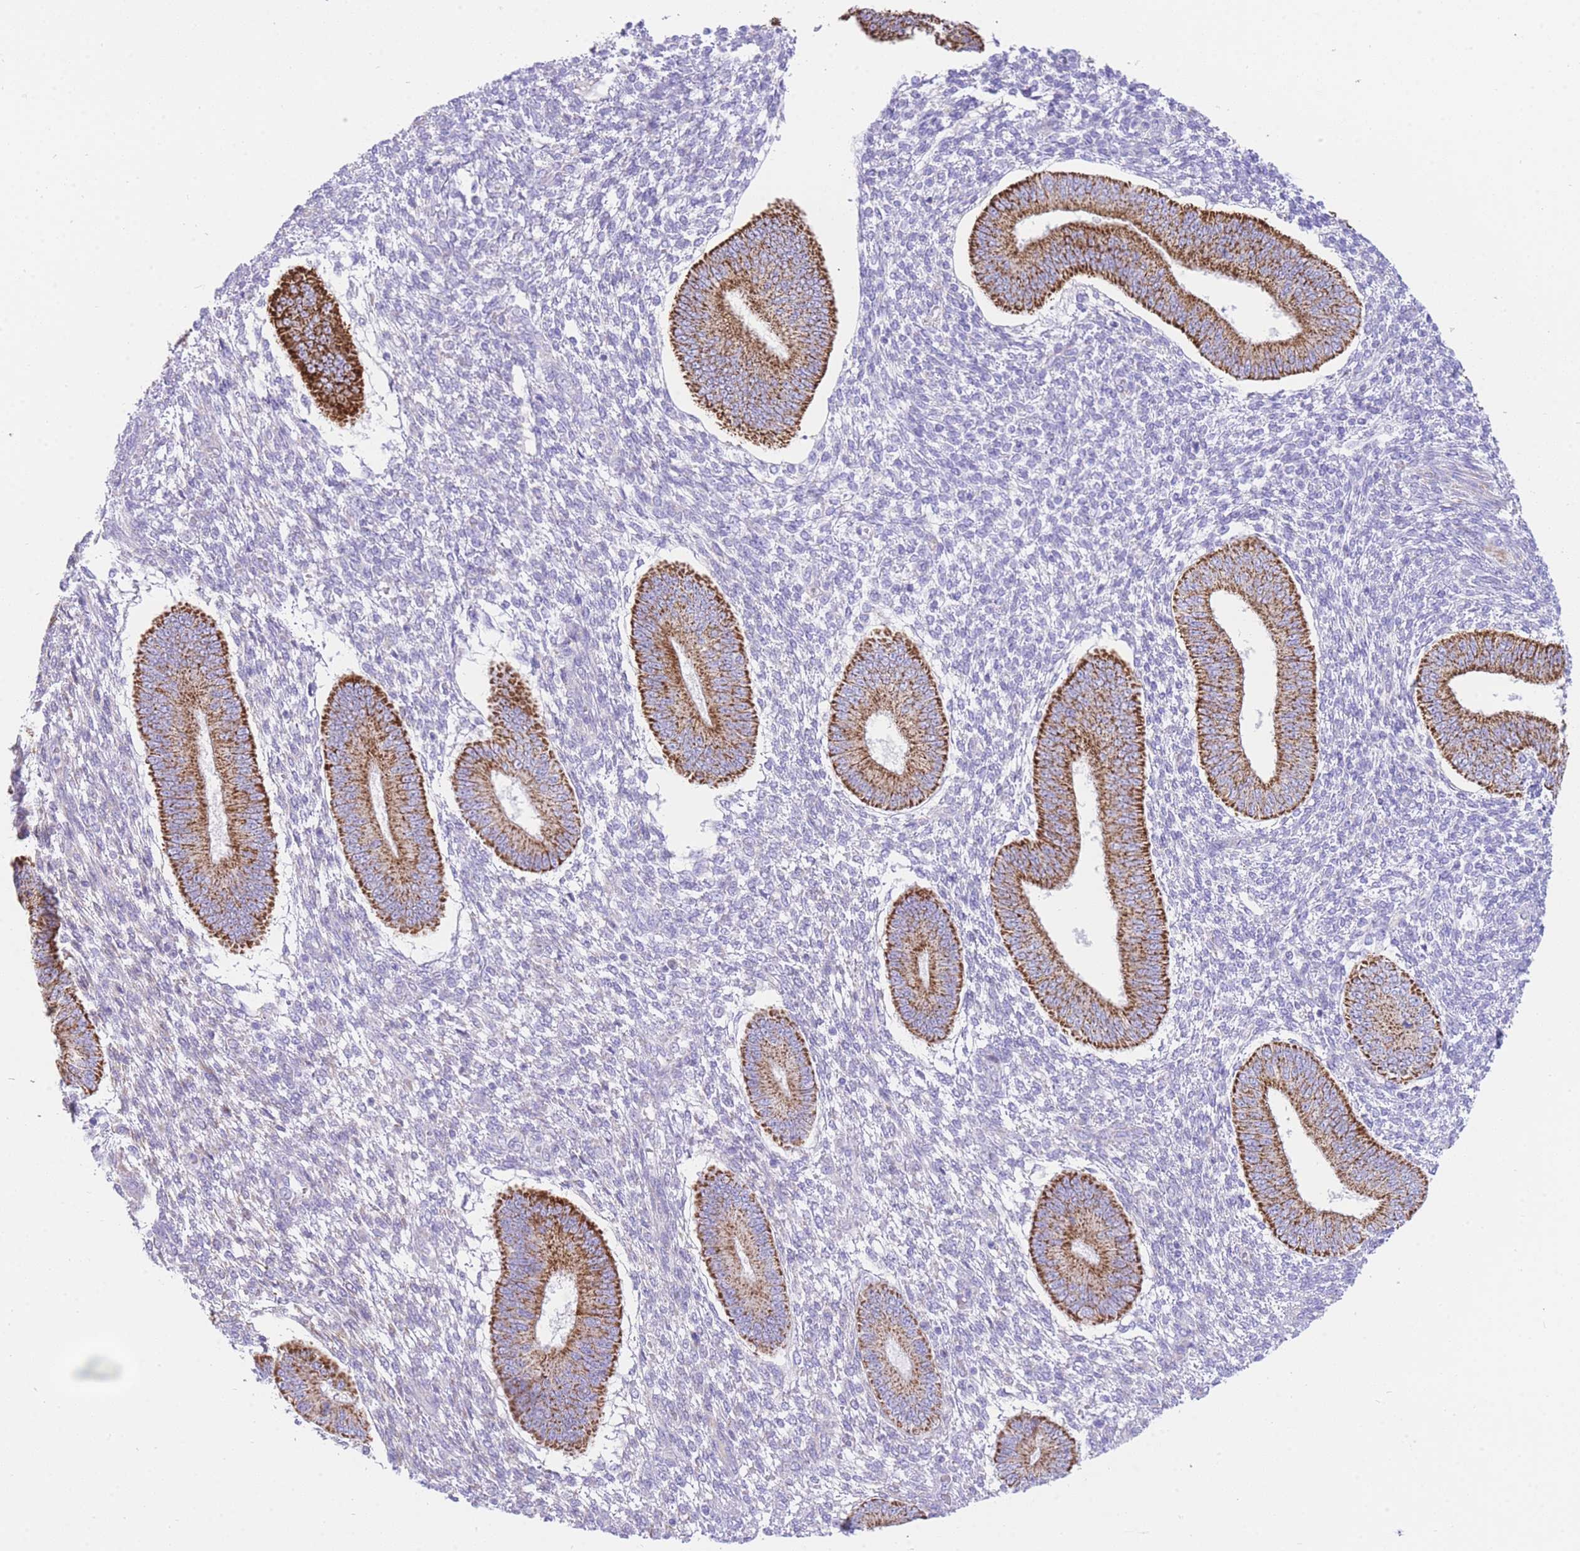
{"staining": {"intensity": "negative", "quantity": "none", "location": "none"}, "tissue": "endometrium", "cell_type": "Cells in endometrial stroma", "image_type": "normal", "snomed": [{"axis": "morphology", "description": "Normal tissue, NOS"}, {"axis": "topography", "description": "Endometrium"}], "caption": "Cells in endometrial stroma are negative for brown protein staining in benign endometrium. (DAB IHC with hematoxylin counter stain).", "gene": "ACSM4", "patient": {"sex": "female", "age": 49}}